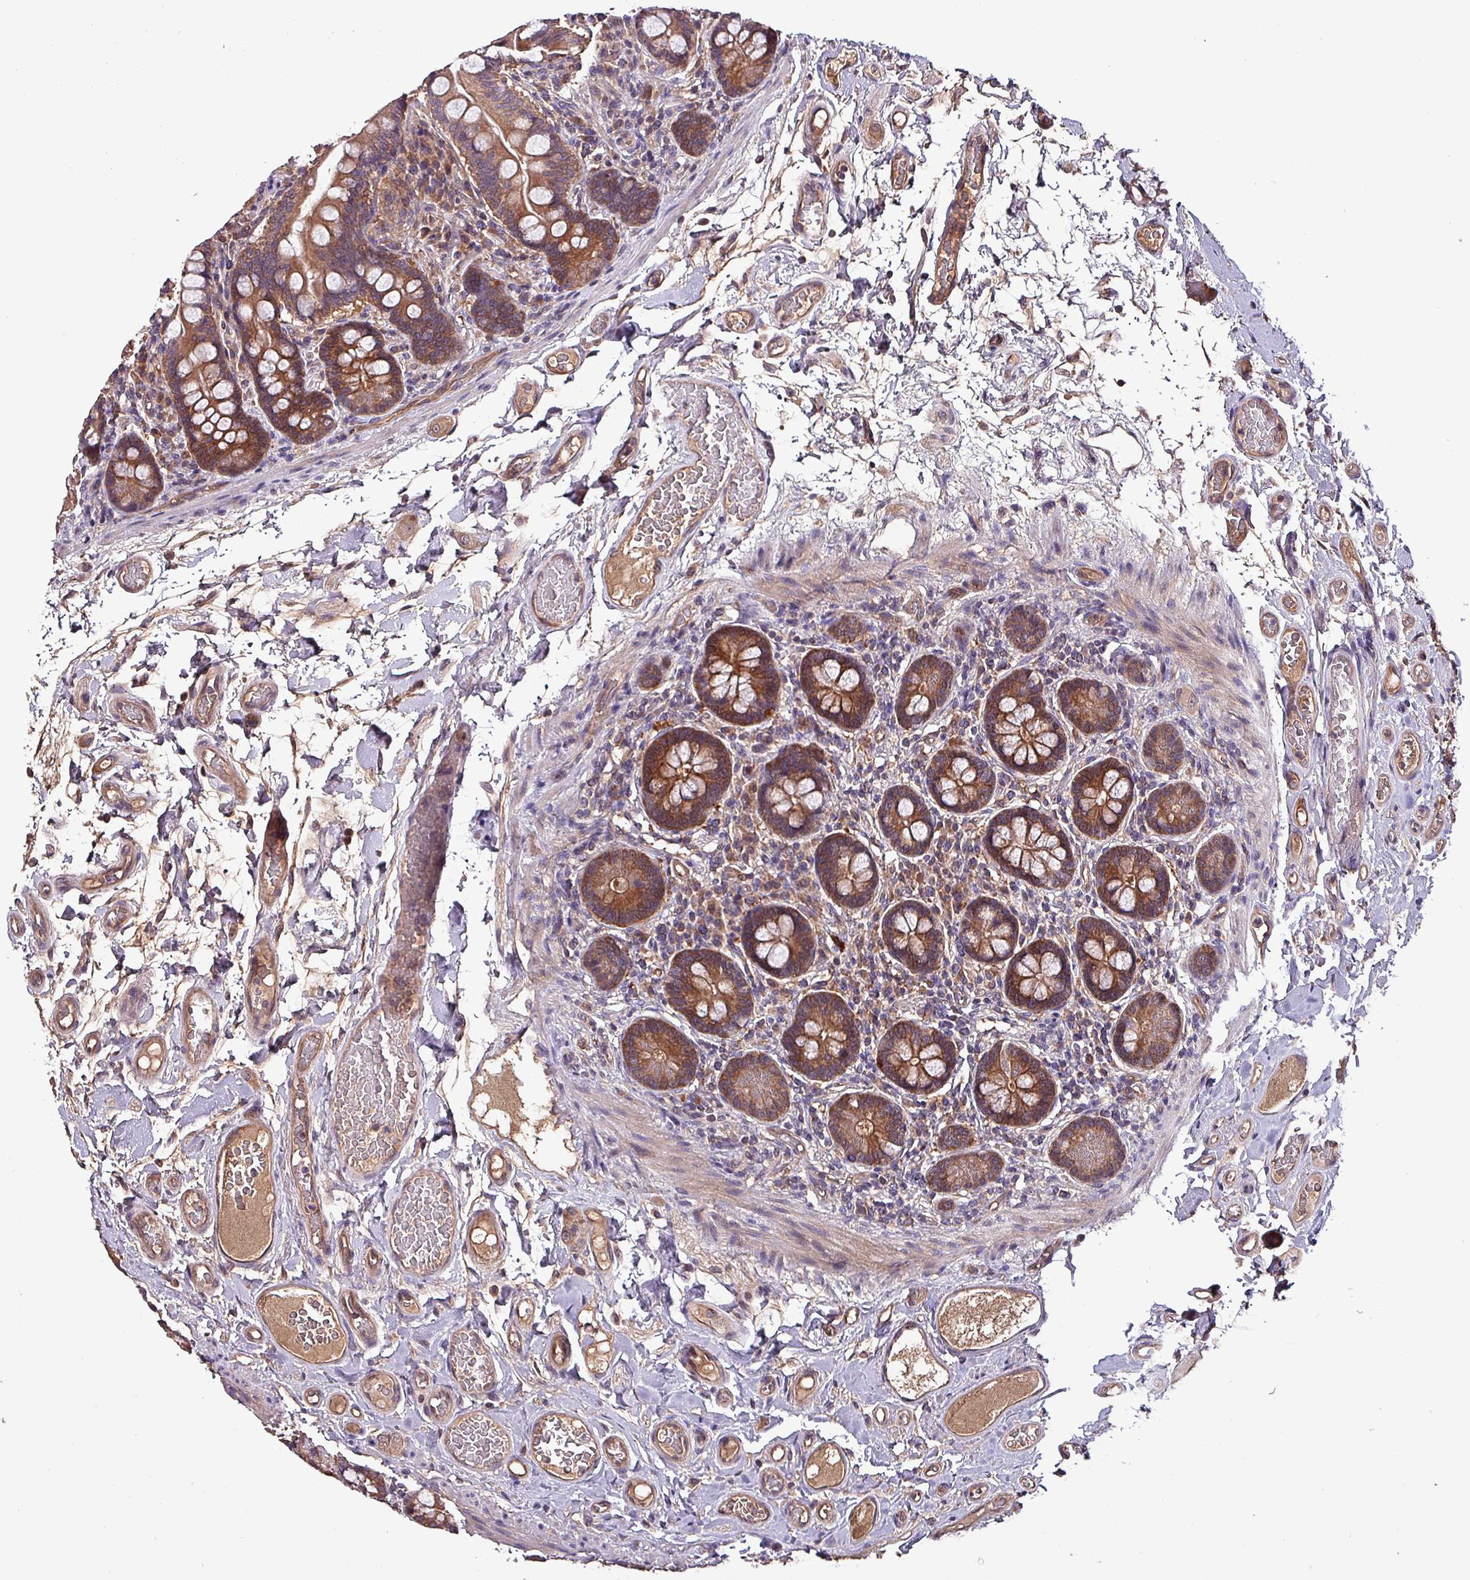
{"staining": {"intensity": "strong", "quantity": ">75%", "location": "cytoplasmic/membranous"}, "tissue": "small intestine", "cell_type": "Glandular cells", "image_type": "normal", "snomed": [{"axis": "morphology", "description": "Normal tissue, NOS"}, {"axis": "topography", "description": "Small intestine"}], "caption": "Glandular cells display high levels of strong cytoplasmic/membranous positivity in about >75% of cells in unremarkable small intestine. (brown staining indicates protein expression, while blue staining denotes nuclei).", "gene": "PAFAH1B2", "patient": {"sex": "female", "age": 64}}